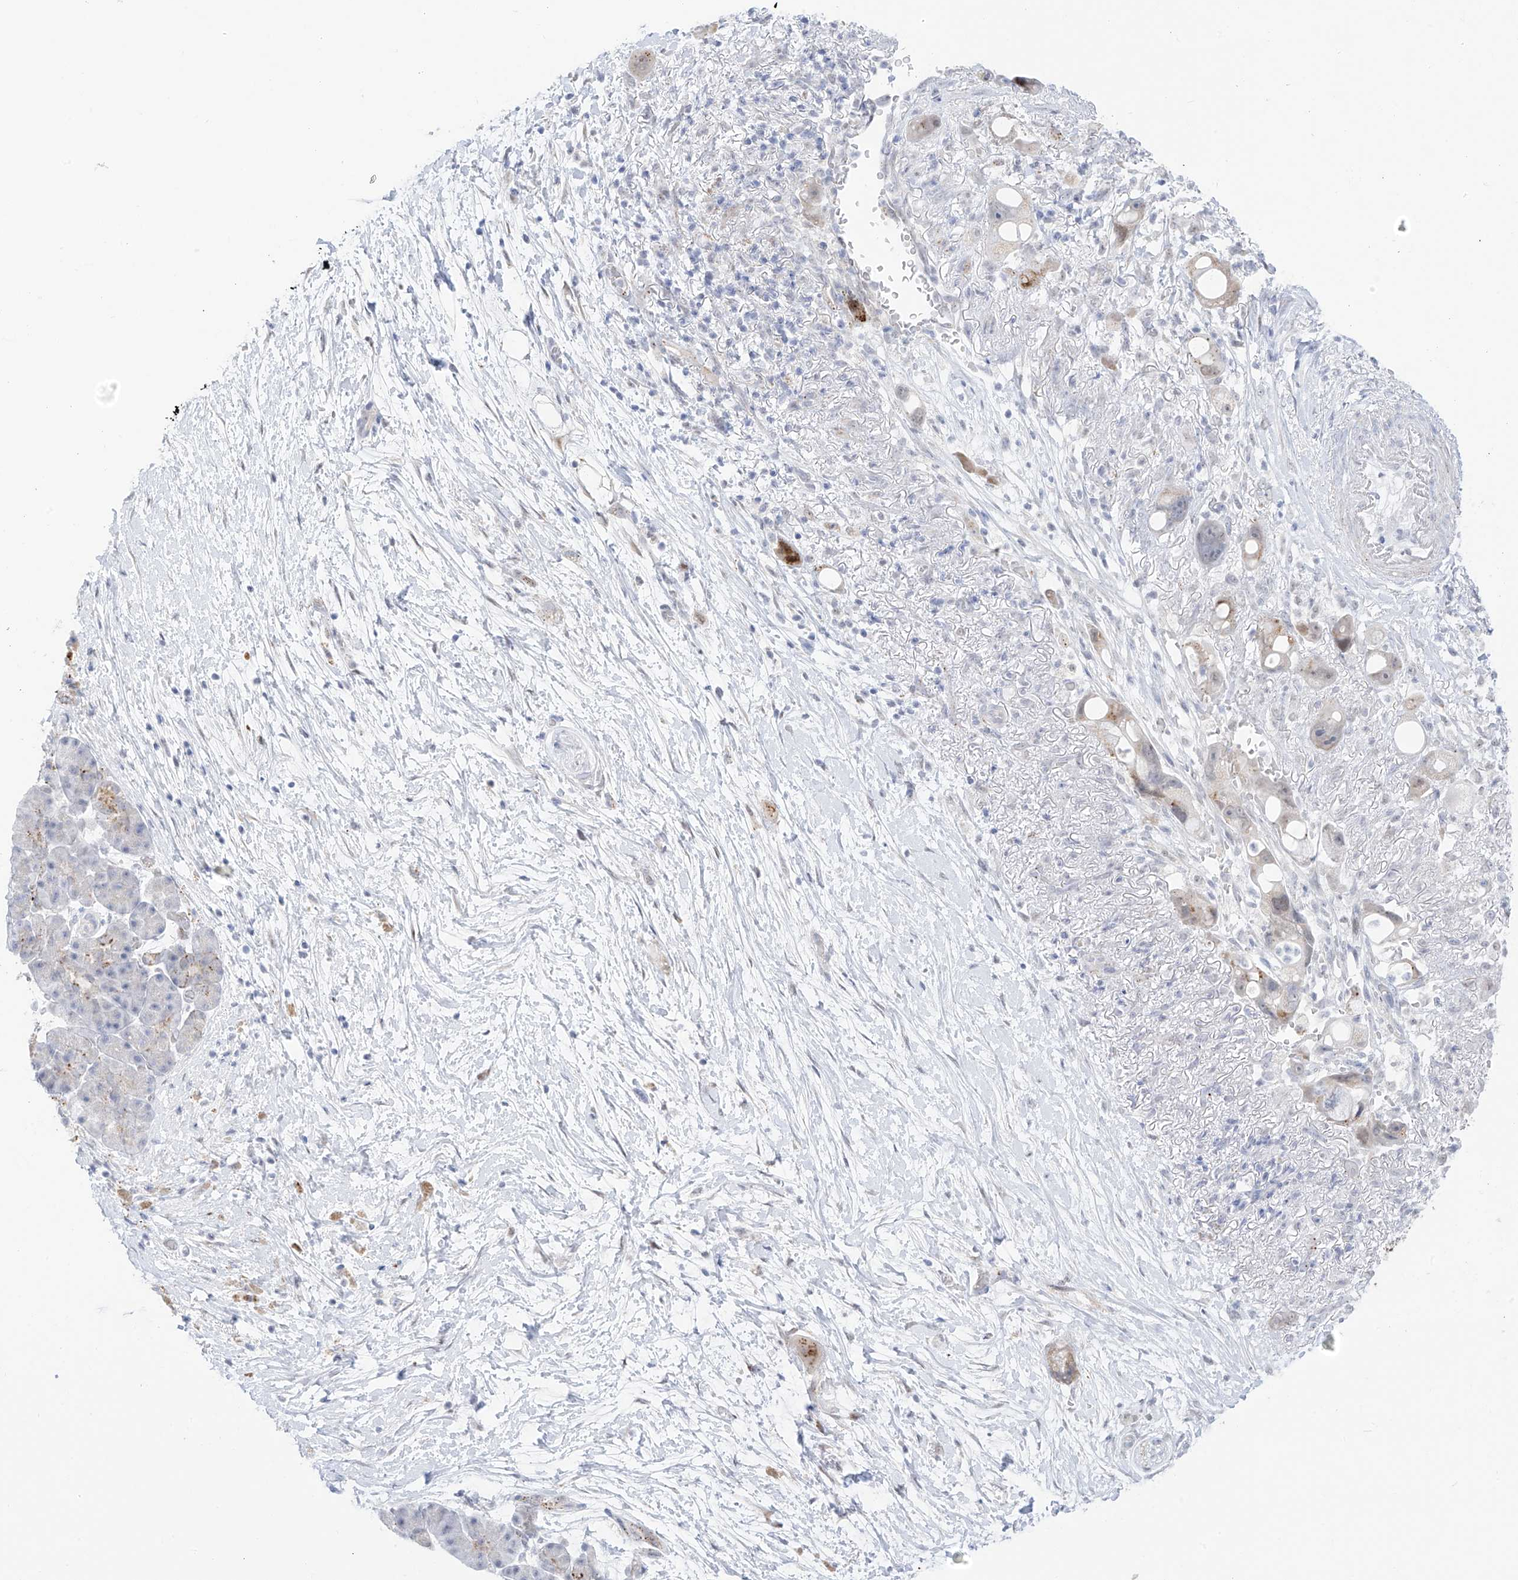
{"staining": {"intensity": "weak", "quantity": "<25%", "location": "cytoplasmic/membranous"}, "tissue": "pancreatic cancer", "cell_type": "Tumor cells", "image_type": "cancer", "snomed": [{"axis": "morphology", "description": "Normal tissue, NOS"}, {"axis": "morphology", "description": "Adenocarcinoma, NOS"}, {"axis": "topography", "description": "Pancreas"}], "caption": "This is a histopathology image of immunohistochemistry staining of pancreatic cancer (adenocarcinoma), which shows no staining in tumor cells.", "gene": "PSPH", "patient": {"sex": "female", "age": 68}}